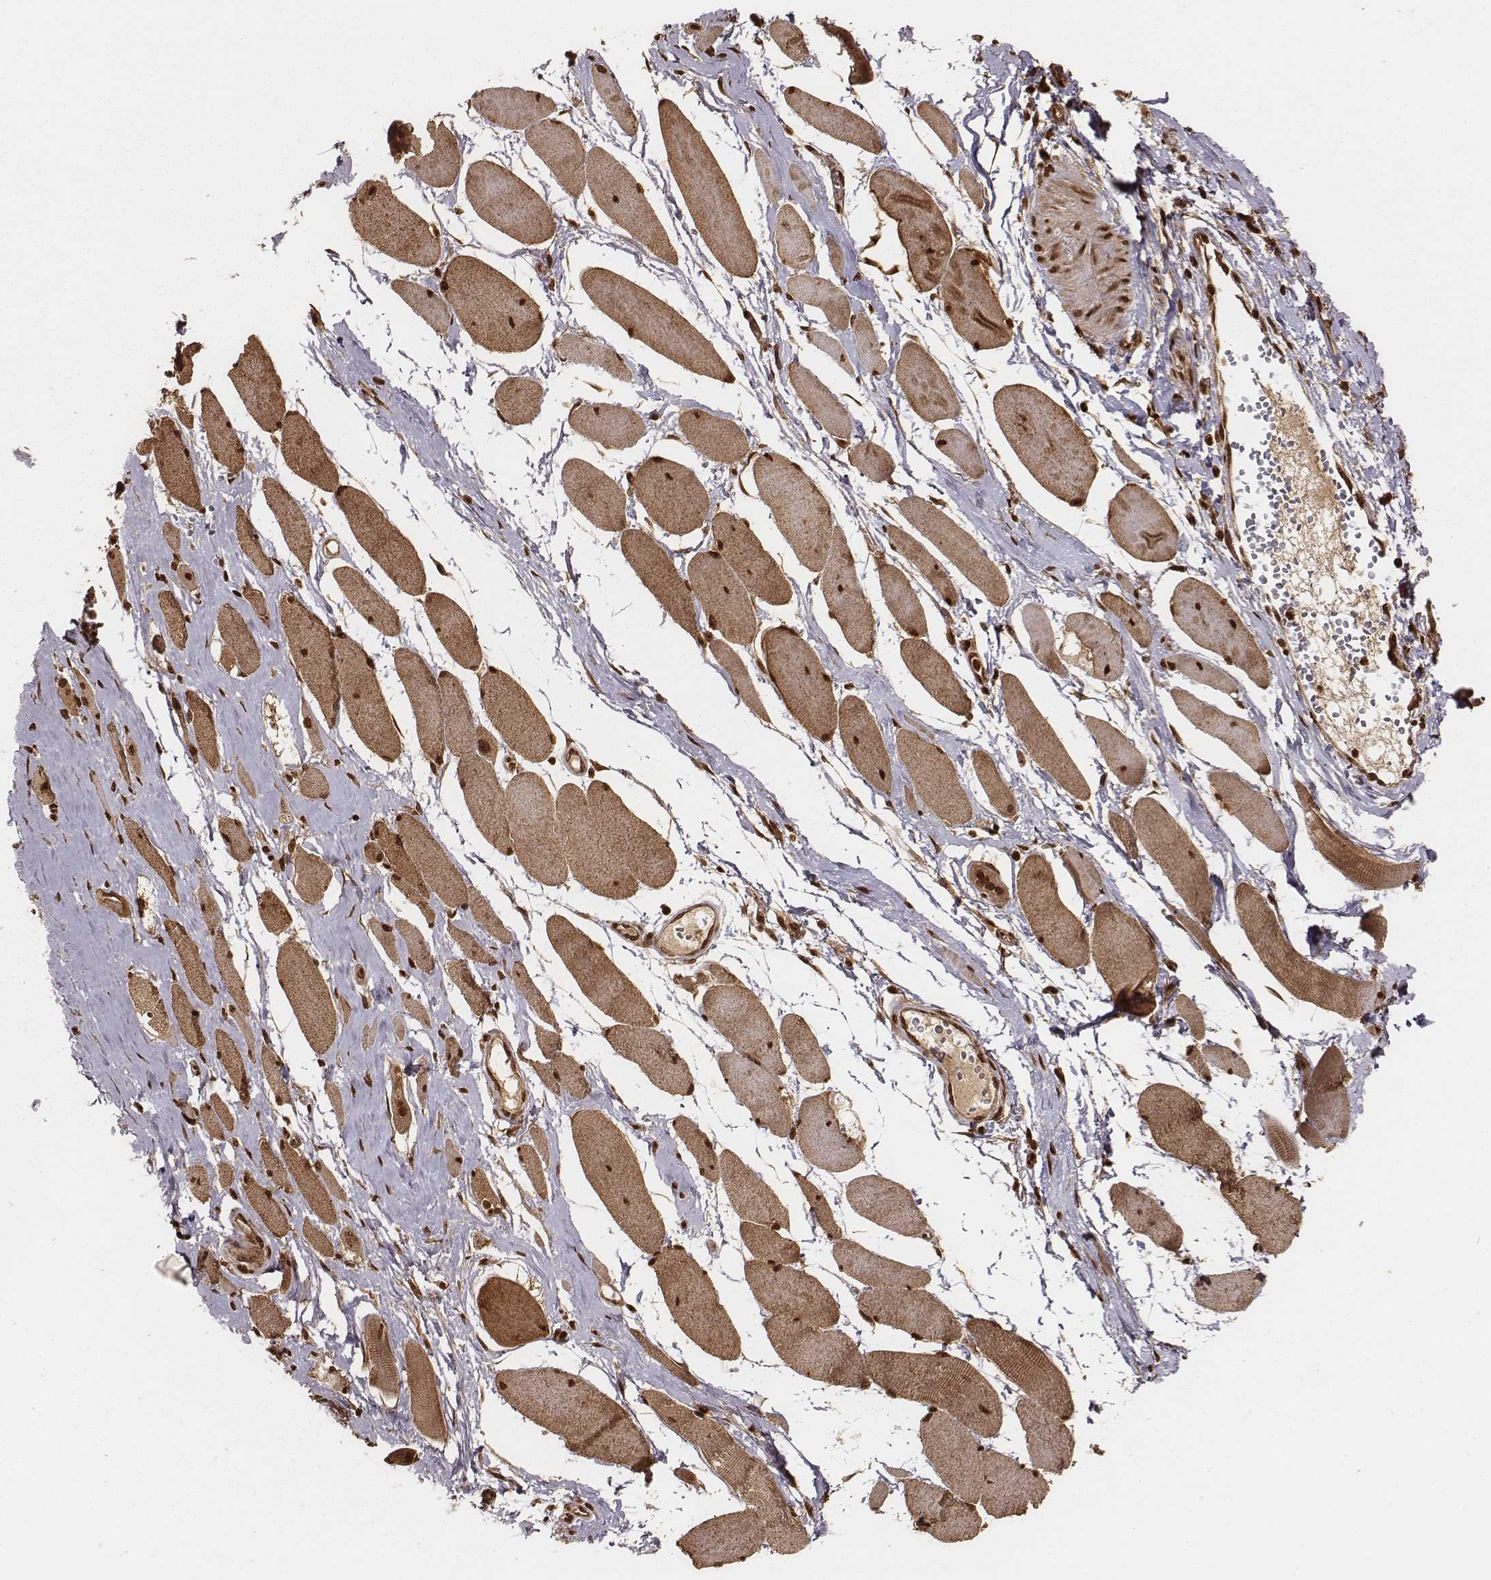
{"staining": {"intensity": "strong", "quantity": ">75%", "location": "cytoplasmic/membranous,nuclear"}, "tissue": "skeletal muscle", "cell_type": "Myocytes", "image_type": "normal", "snomed": [{"axis": "morphology", "description": "Normal tissue, NOS"}, {"axis": "topography", "description": "Skeletal muscle"}], "caption": "An IHC photomicrograph of benign tissue is shown. Protein staining in brown highlights strong cytoplasmic/membranous,nuclear positivity in skeletal muscle within myocytes.", "gene": "NFX1", "patient": {"sex": "female", "age": 75}}